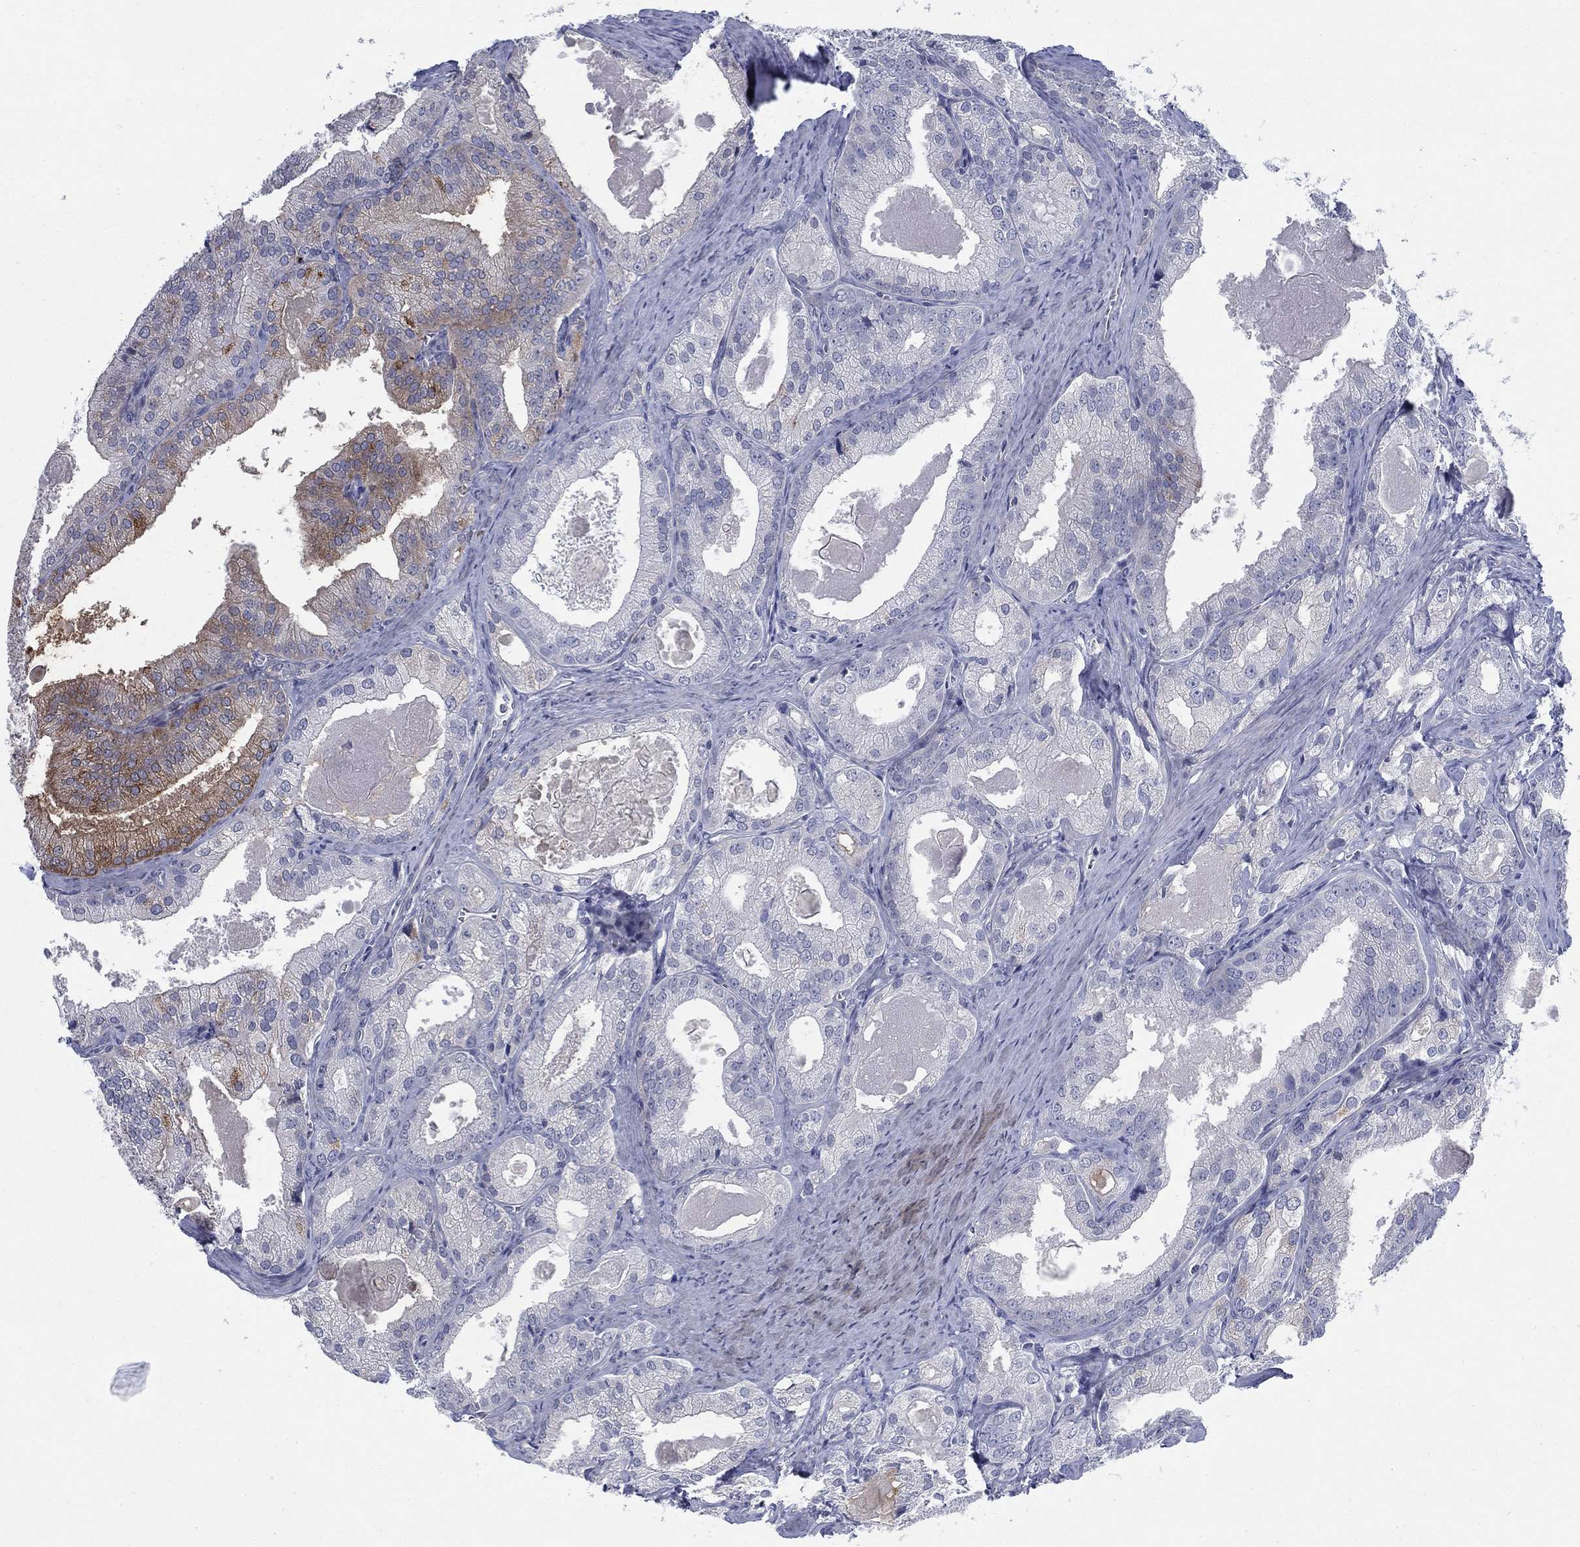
{"staining": {"intensity": "moderate", "quantity": "<25%", "location": "cytoplasmic/membranous"}, "tissue": "prostate cancer", "cell_type": "Tumor cells", "image_type": "cancer", "snomed": [{"axis": "morphology", "description": "Adenocarcinoma, NOS"}, {"axis": "morphology", "description": "Adenocarcinoma, High grade"}, {"axis": "topography", "description": "Prostate"}], "caption": "Prostate high-grade adenocarcinoma stained with a protein marker displays moderate staining in tumor cells.", "gene": "DNER", "patient": {"sex": "male", "age": 70}}